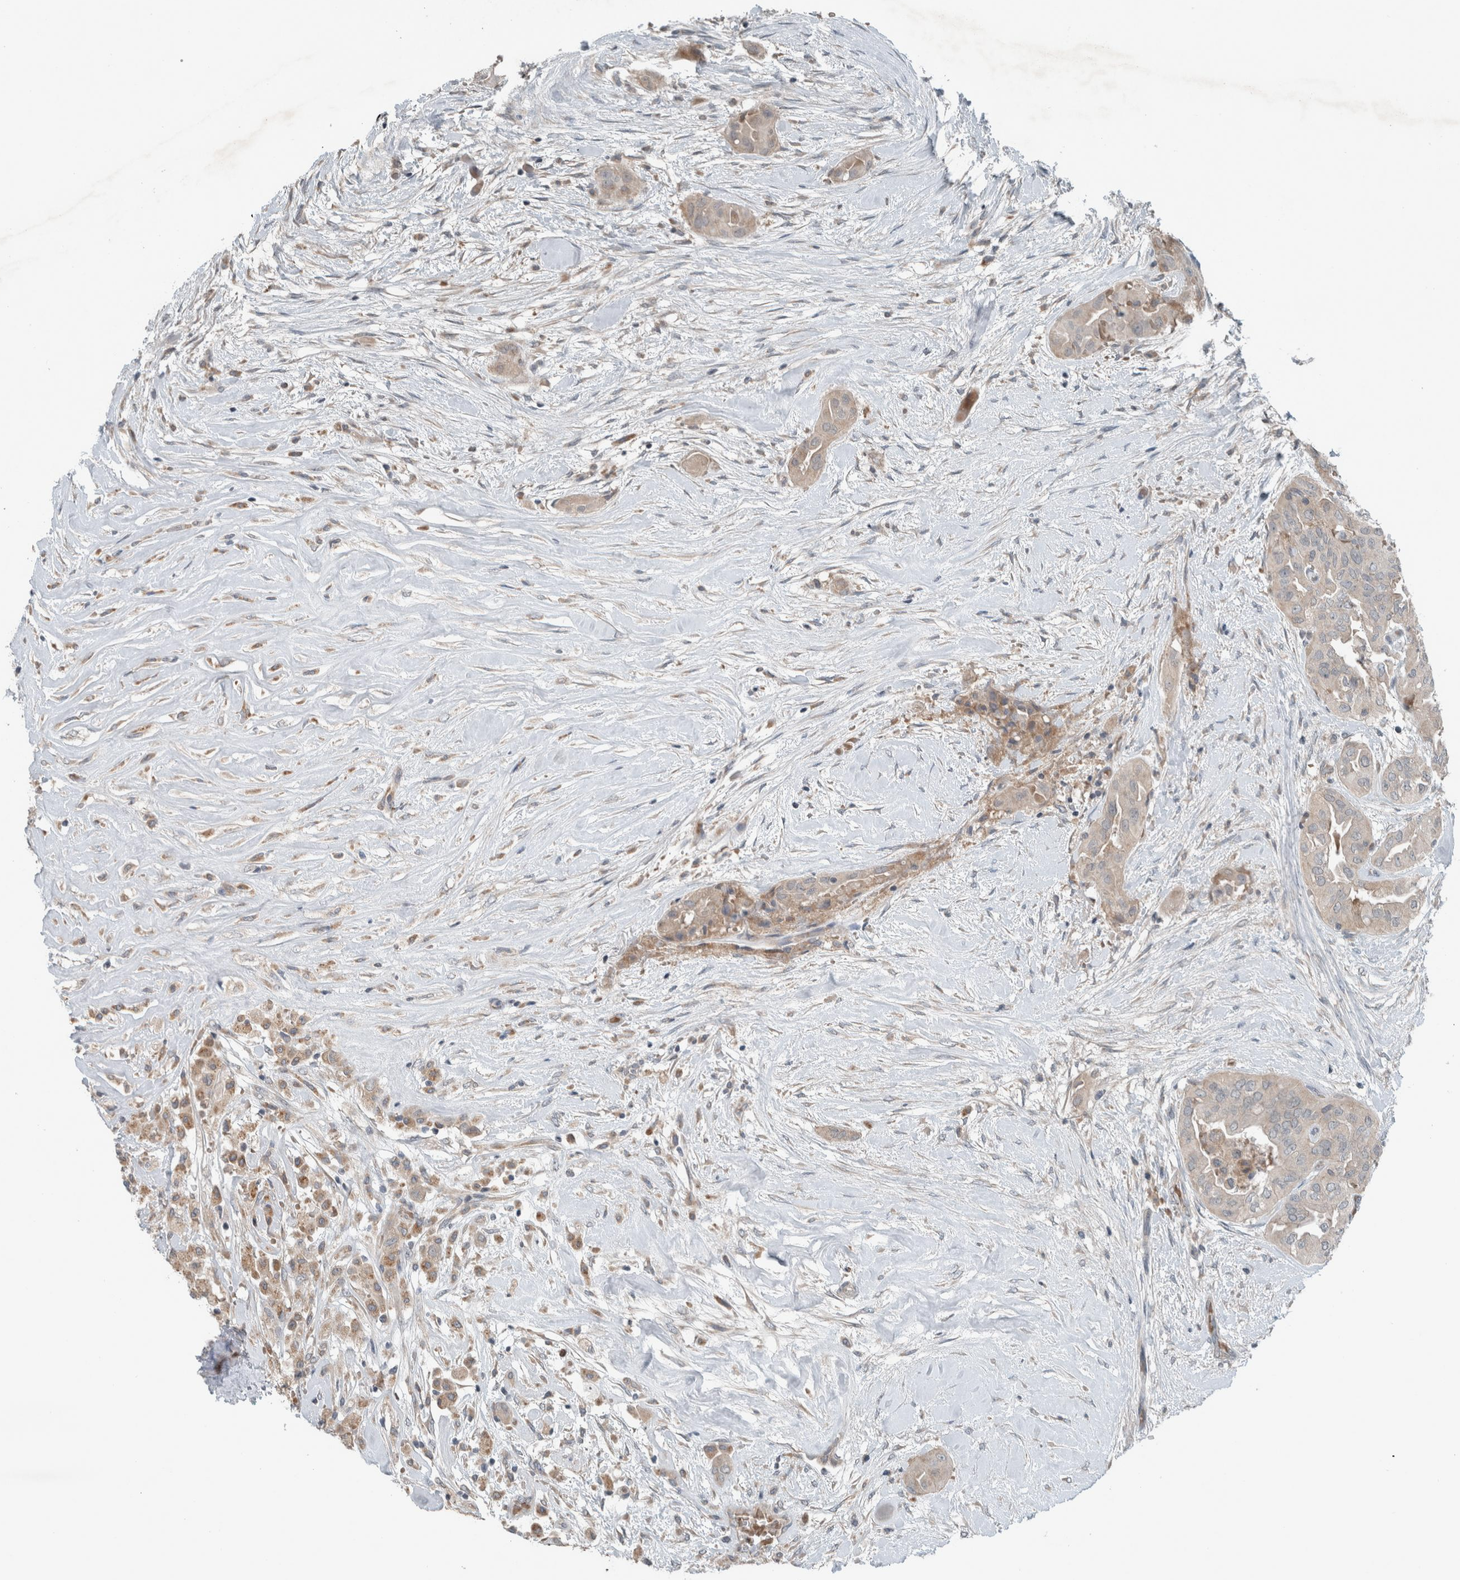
{"staining": {"intensity": "negative", "quantity": "none", "location": "none"}, "tissue": "thyroid cancer", "cell_type": "Tumor cells", "image_type": "cancer", "snomed": [{"axis": "morphology", "description": "Papillary adenocarcinoma, NOS"}, {"axis": "topography", "description": "Thyroid gland"}], "caption": "Immunohistochemical staining of papillary adenocarcinoma (thyroid) exhibits no significant expression in tumor cells. The staining is performed using DAB brown chromogen with nuclei counter-stained in using hematoxylin.", "gene": "JADE2", "patient": {"sex": "female", "age": 59}}